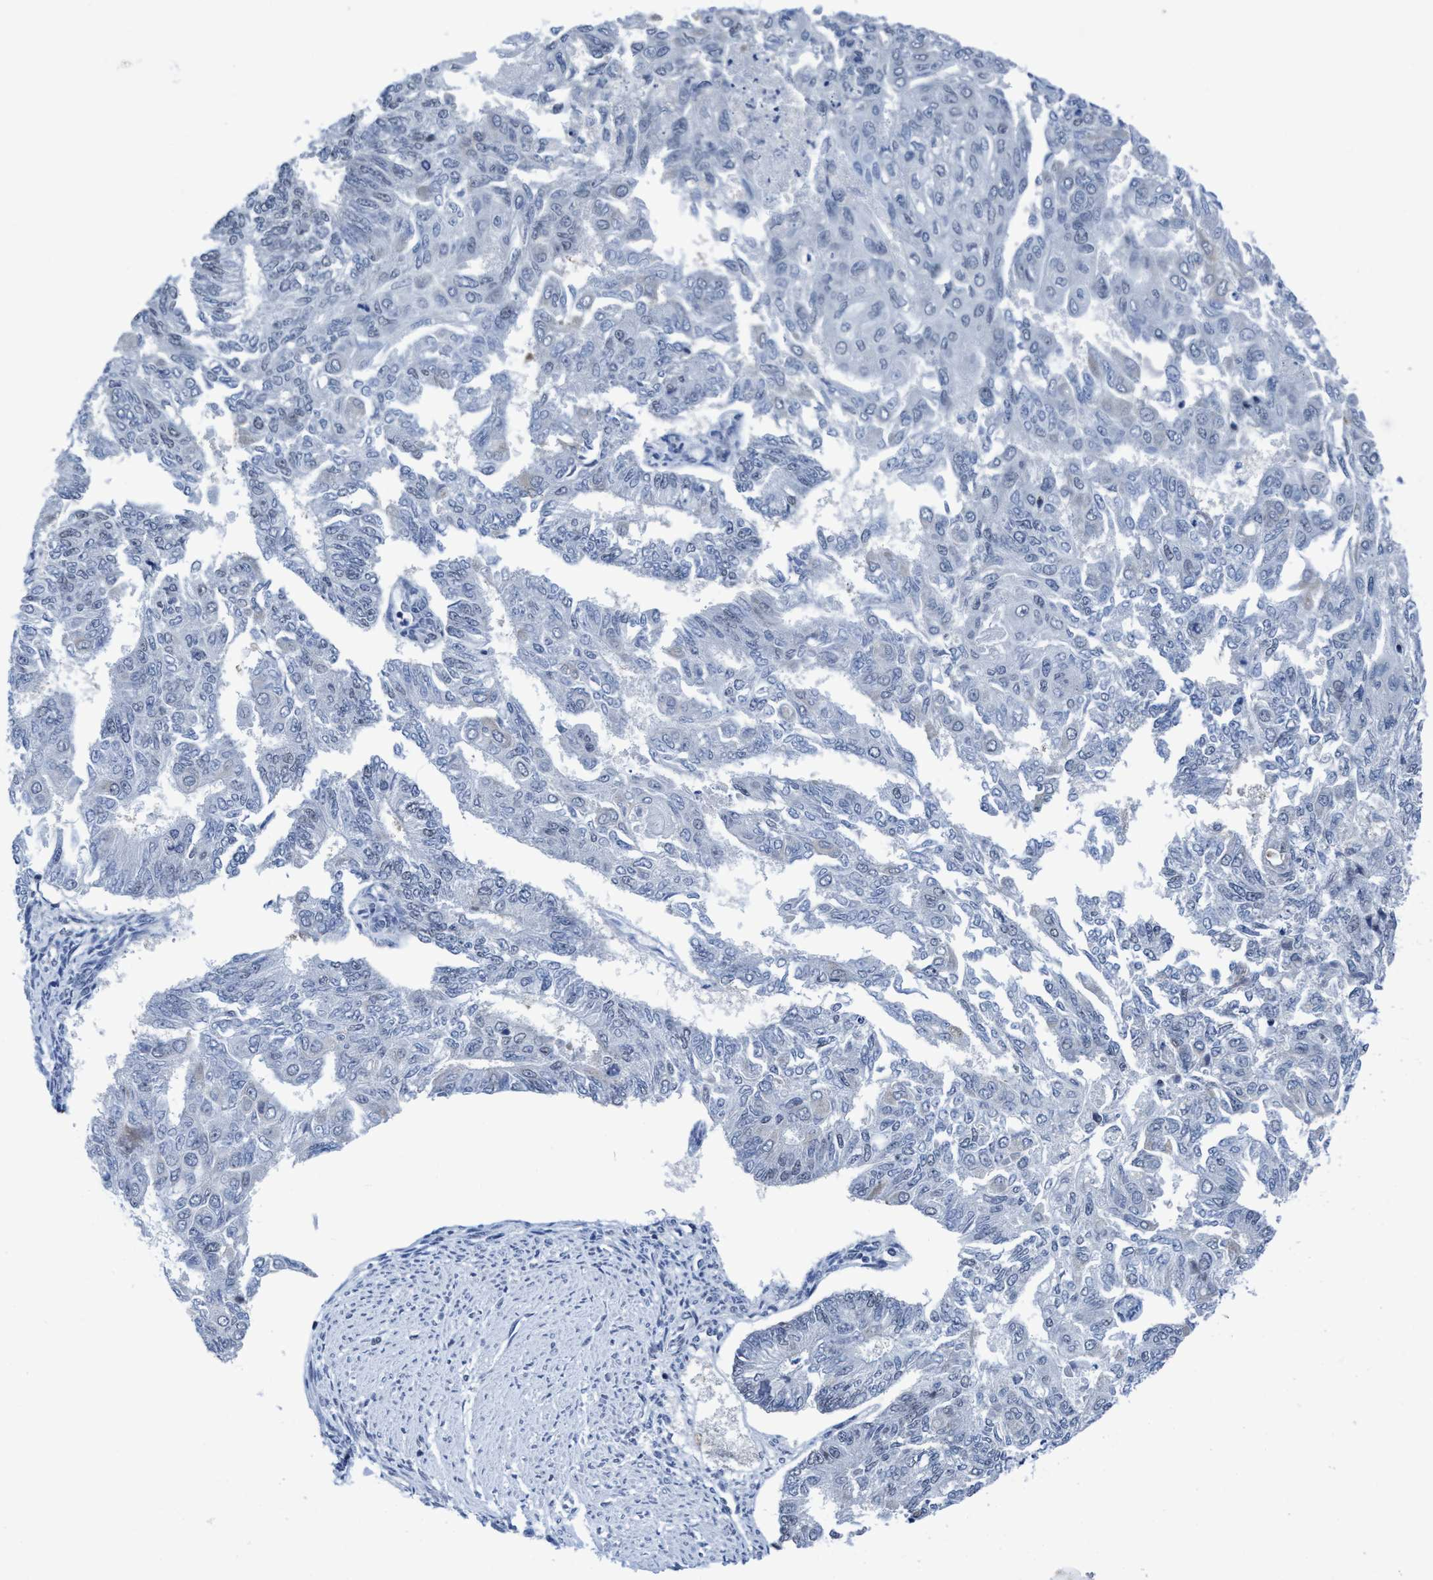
{"staining": {"intensity": "negative", "quantity": "none", "location": "none"}, "tissue": "endometrial cancer", "cell_type": "Tumor cells", "image_type": "cancer", "snomed": [{"axis": "morphology", "description": "Adenocarcinoma, NOS"}, {"axis": "topography", "description": "Endometrium"}], "caption": "A high-resolution histopathology image shows IHC staining of endometrial cancer, which displays no significant expression in tumor cells.", "gene": "DNAI1", "patient": {"sex": "female", "age": 32}}